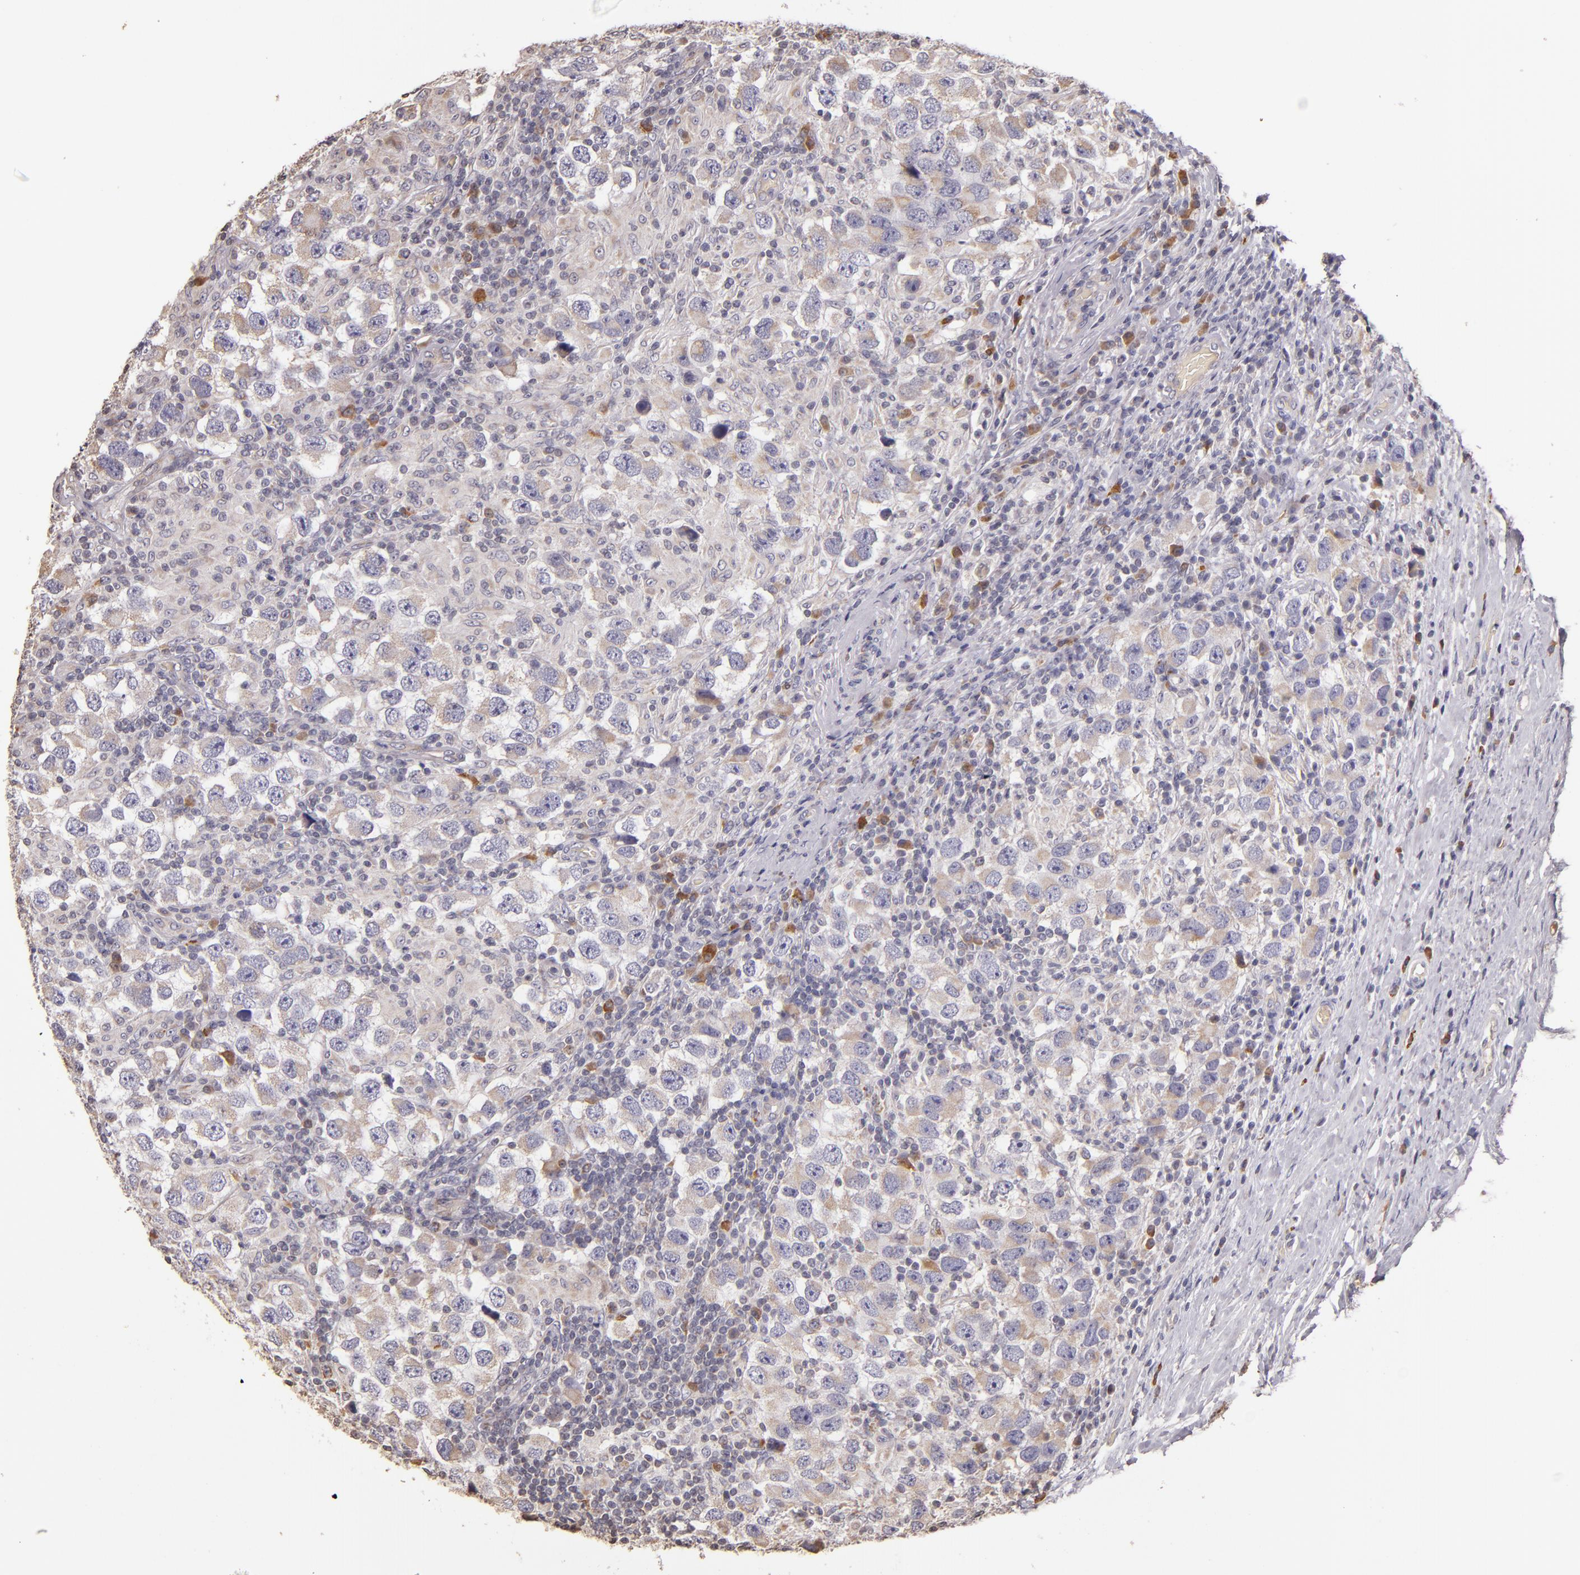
{"staining": {"intensity": "weak", "quantity": "25%-75%", "location": "cytoplasmic/membranous"}, "tissue": "testis cancer", "cell_type": "Tumor cells", "image_type": "cancer", "snomed": [{"axis": "morphology", "description": "Carcinoma, Embryonal, NOS"}, {"axis": "topography", "description": "Testis"}], "caption": "The image demonstrates a brown stain indicating the presence of a protein in the cytoplasmic/membranous of tumor cells in testis cancer (embryonal carcinoma).", "gene": "ABL1", "patient": {"sex": "male", "age": 21}}